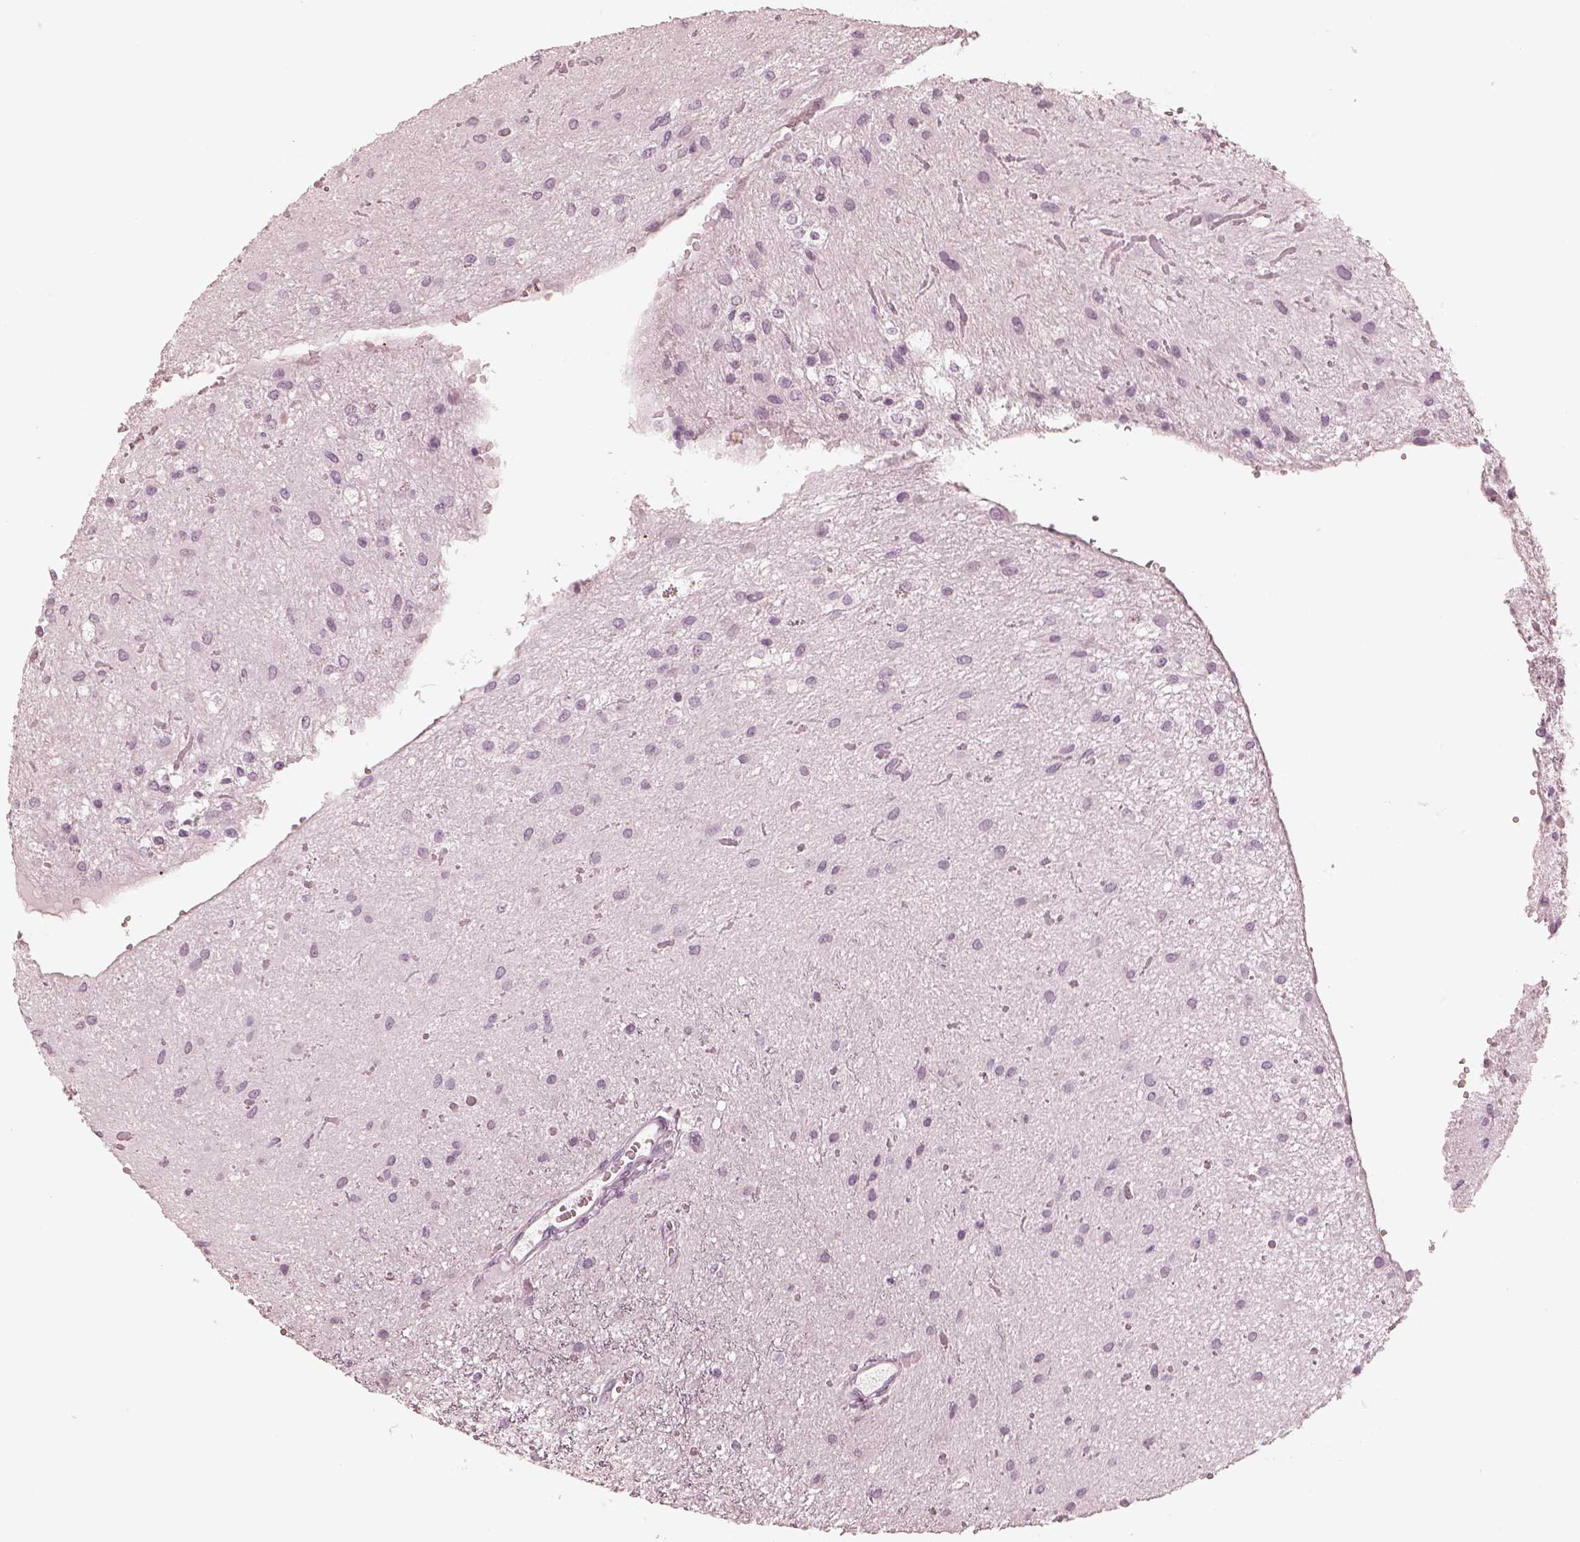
{"staining": {"intensity": "negative", "quantity": "none", "location": "none"}, "tissue": "glioma", "cell_type": "Tumor cells", "image_type": "cancer", "snomed": [{"axis": "morphology", "description": "Glioma, malignant, Low grade"}, {"axis": "topography", "description": "Cerebellum"}], "caption": "The immunohistochemistry photomicrograph has no significant expression in tumor cells of malignant low-grade glioma tissue.", "gene": "CALR3", "patient": {"sex": "female", "age": 14}}